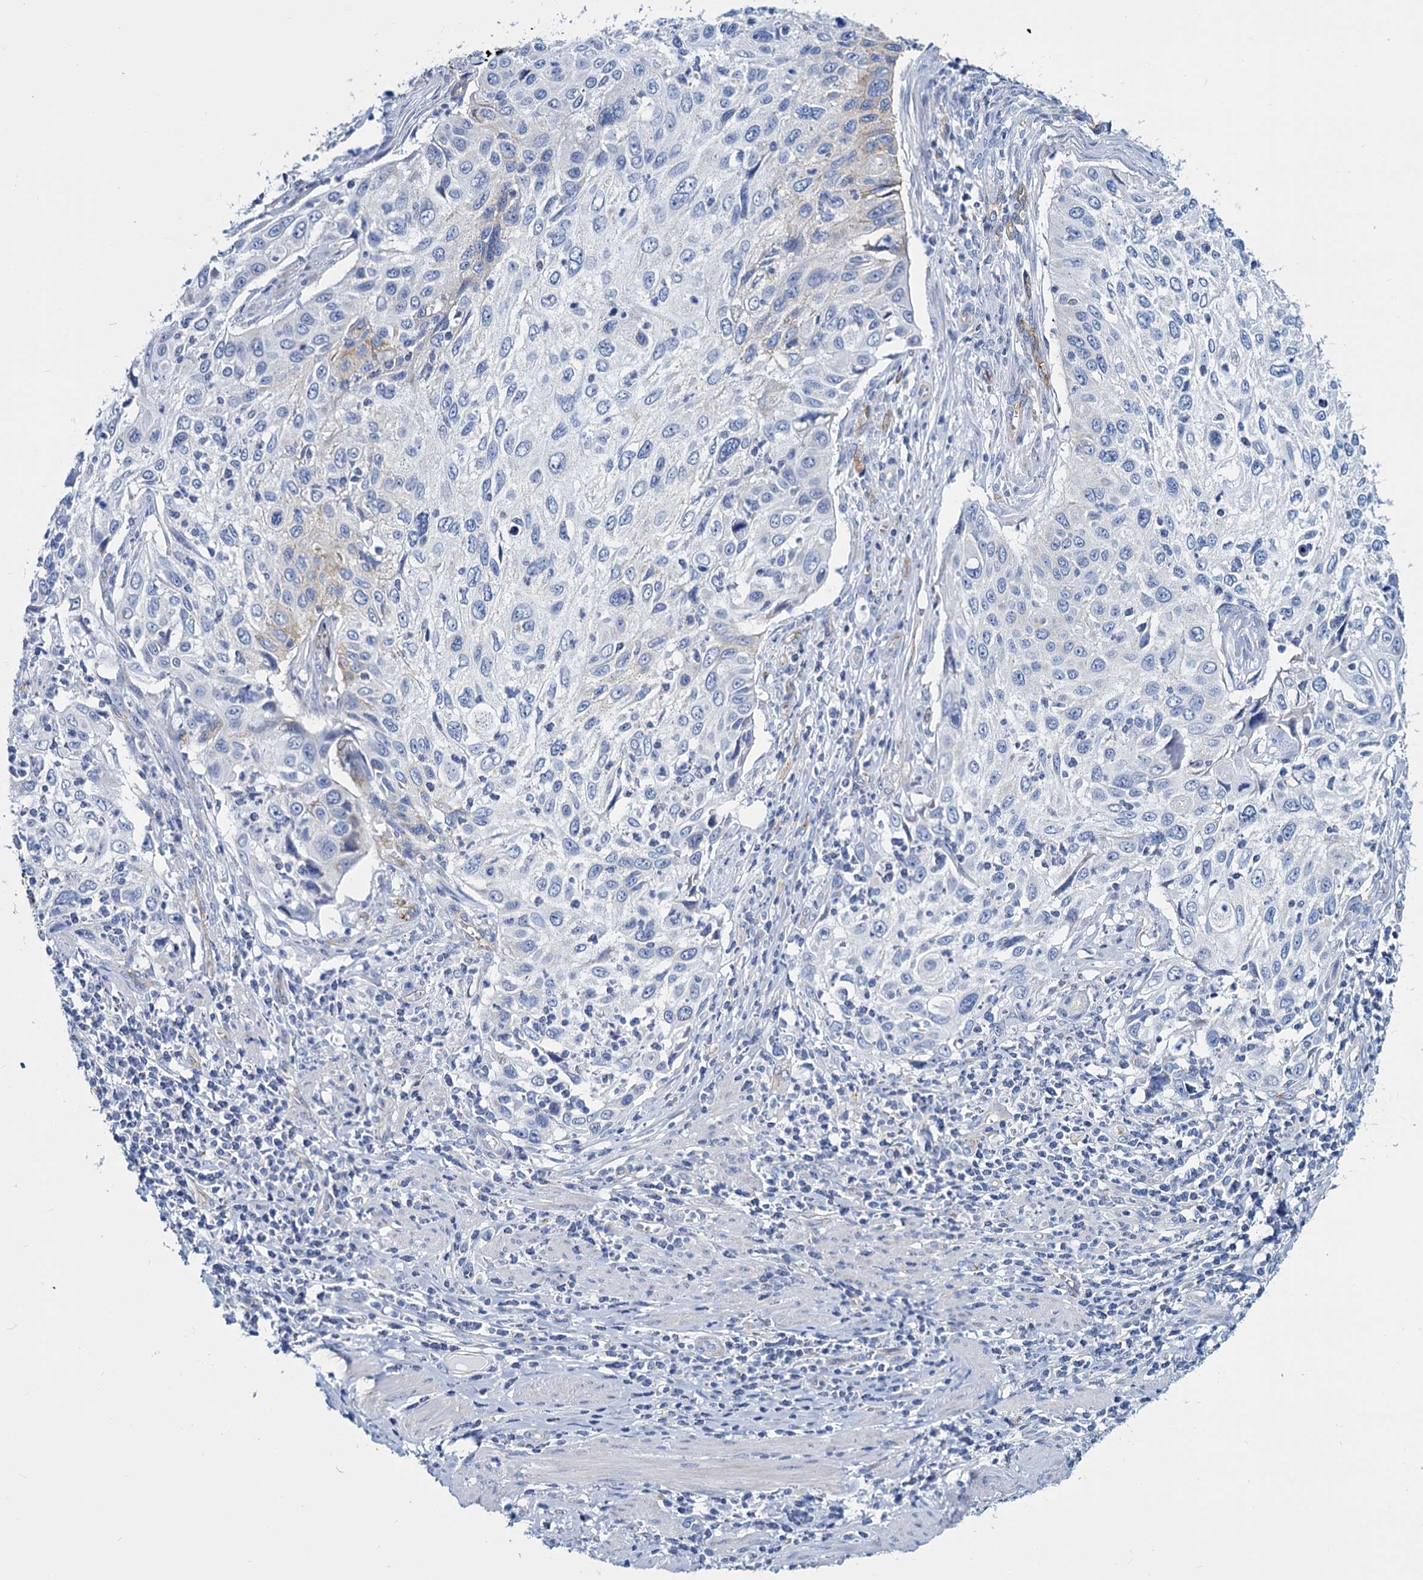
{"staining": {"intensity": "negative", "quantity": "none", "location": "none"}, "tissue": "cervical cancer", "cell_type": "Tumor cells", "image_type": "cancer", "snomed": [{"axis": "morphology", "description": "Squamous cell carcinoma, NOS"}, {"axis": "topography", "description": "Cervix"}], "caption": "High magnification brightfield microscopy of cervical cancer (squamous cell carcinoma) stained with DAB (3,3'-diaminobenzidine) (brown) and counterstained with hematoxylin (blue): tumor cells show no significant staining.", "gene": "SLC1A3", "patient": {"sex": "female", "age": 70}}